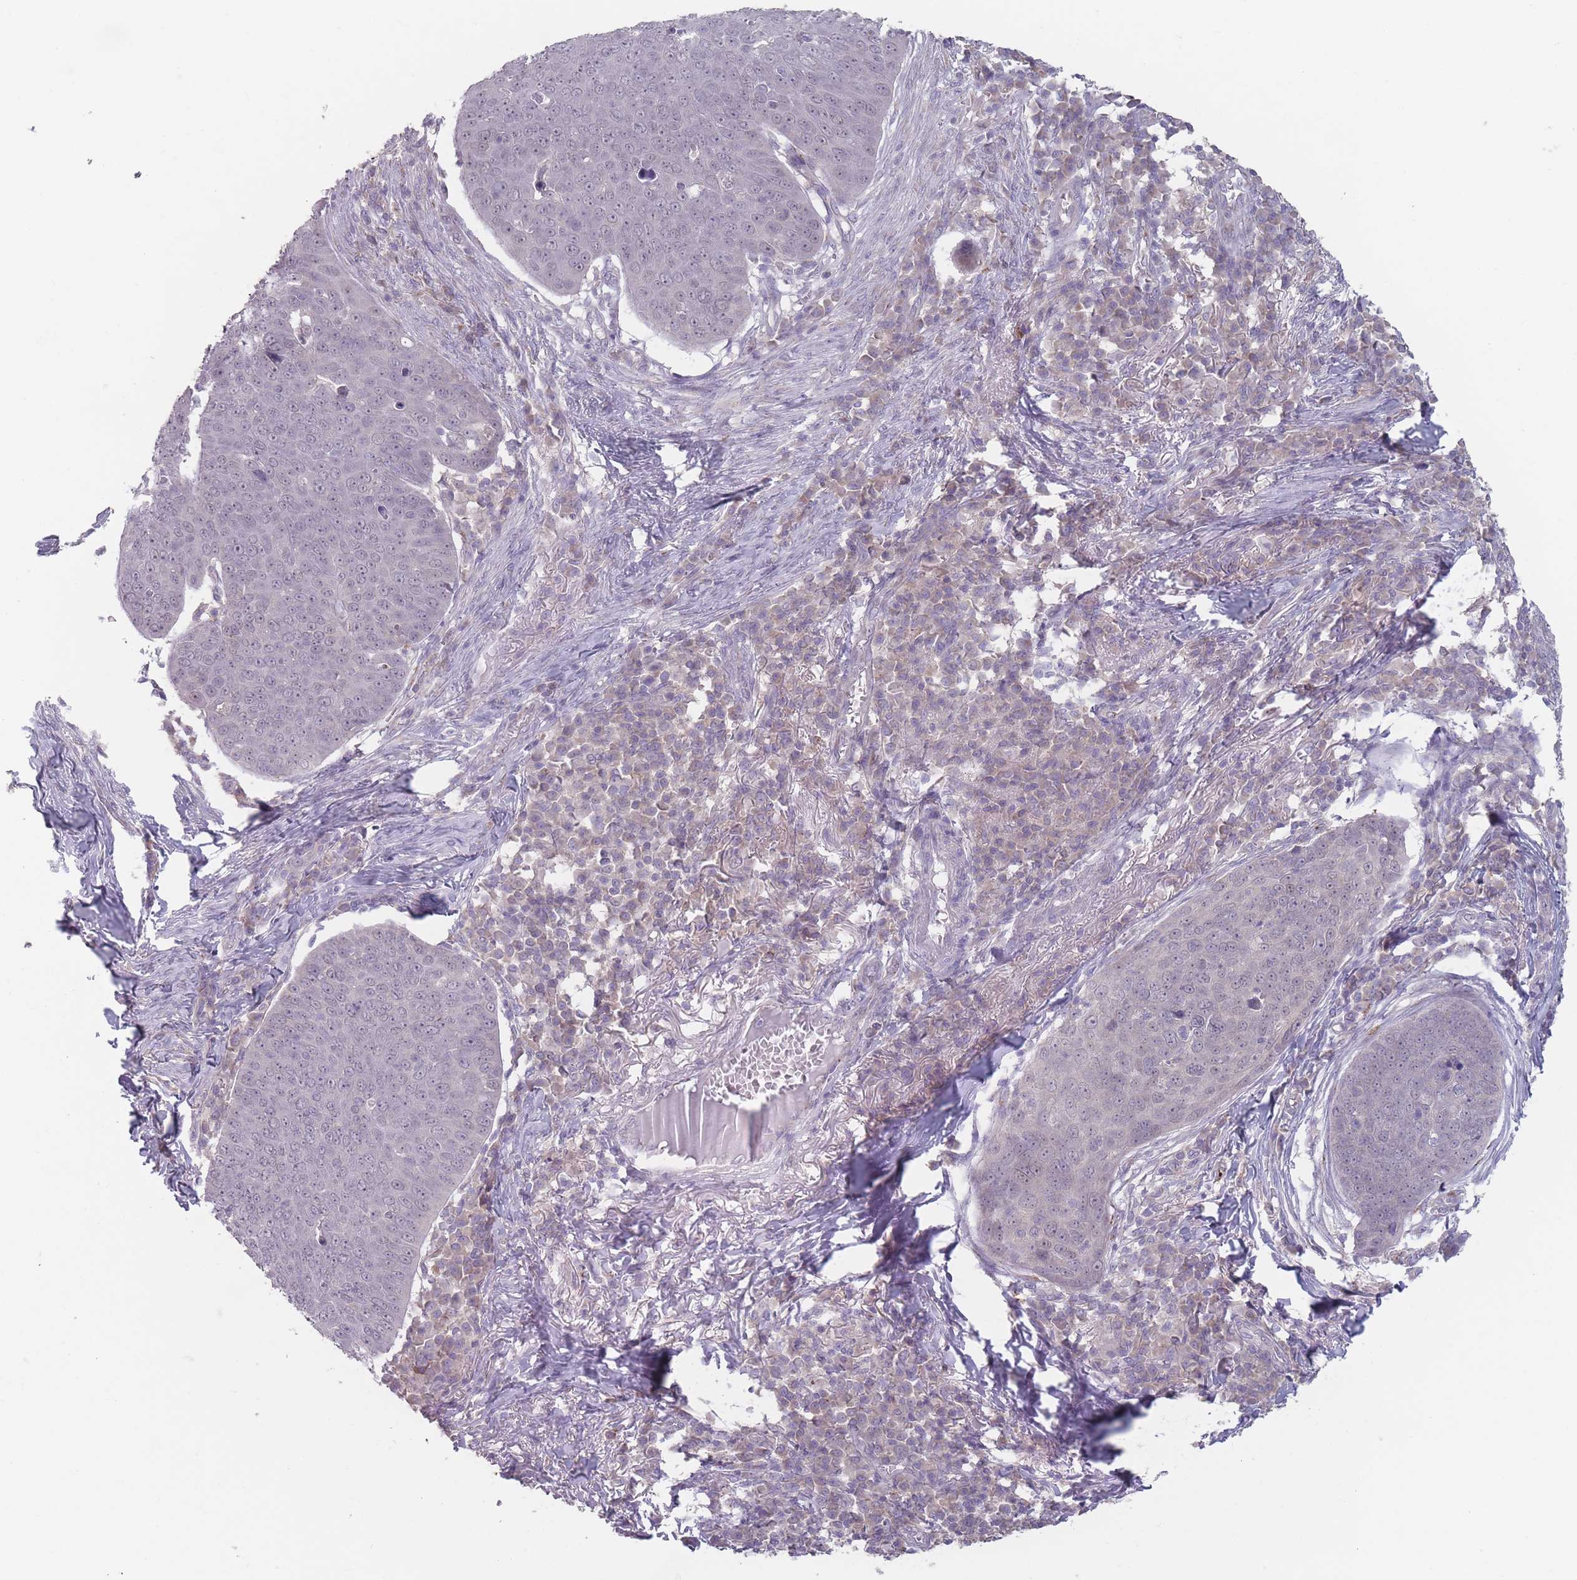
{"staining": {"intensity": "negative", "quantity": "none", "location": "none"}, "tissue": "skin cancer", "cell_type": "Tumor cells", "image_type": "cancer", "snomed": [{"axis": "morphology", "description": "Squamous cell carcinoma, NOS"}, {"axis": "topography", "description": "Skin"}], "caption": "Tumor cells show no significant staining in skin cancer (squamous cell carcinoma).", "gene": "AKAIN1", "patient": {"sex": "male", "age": 71}}